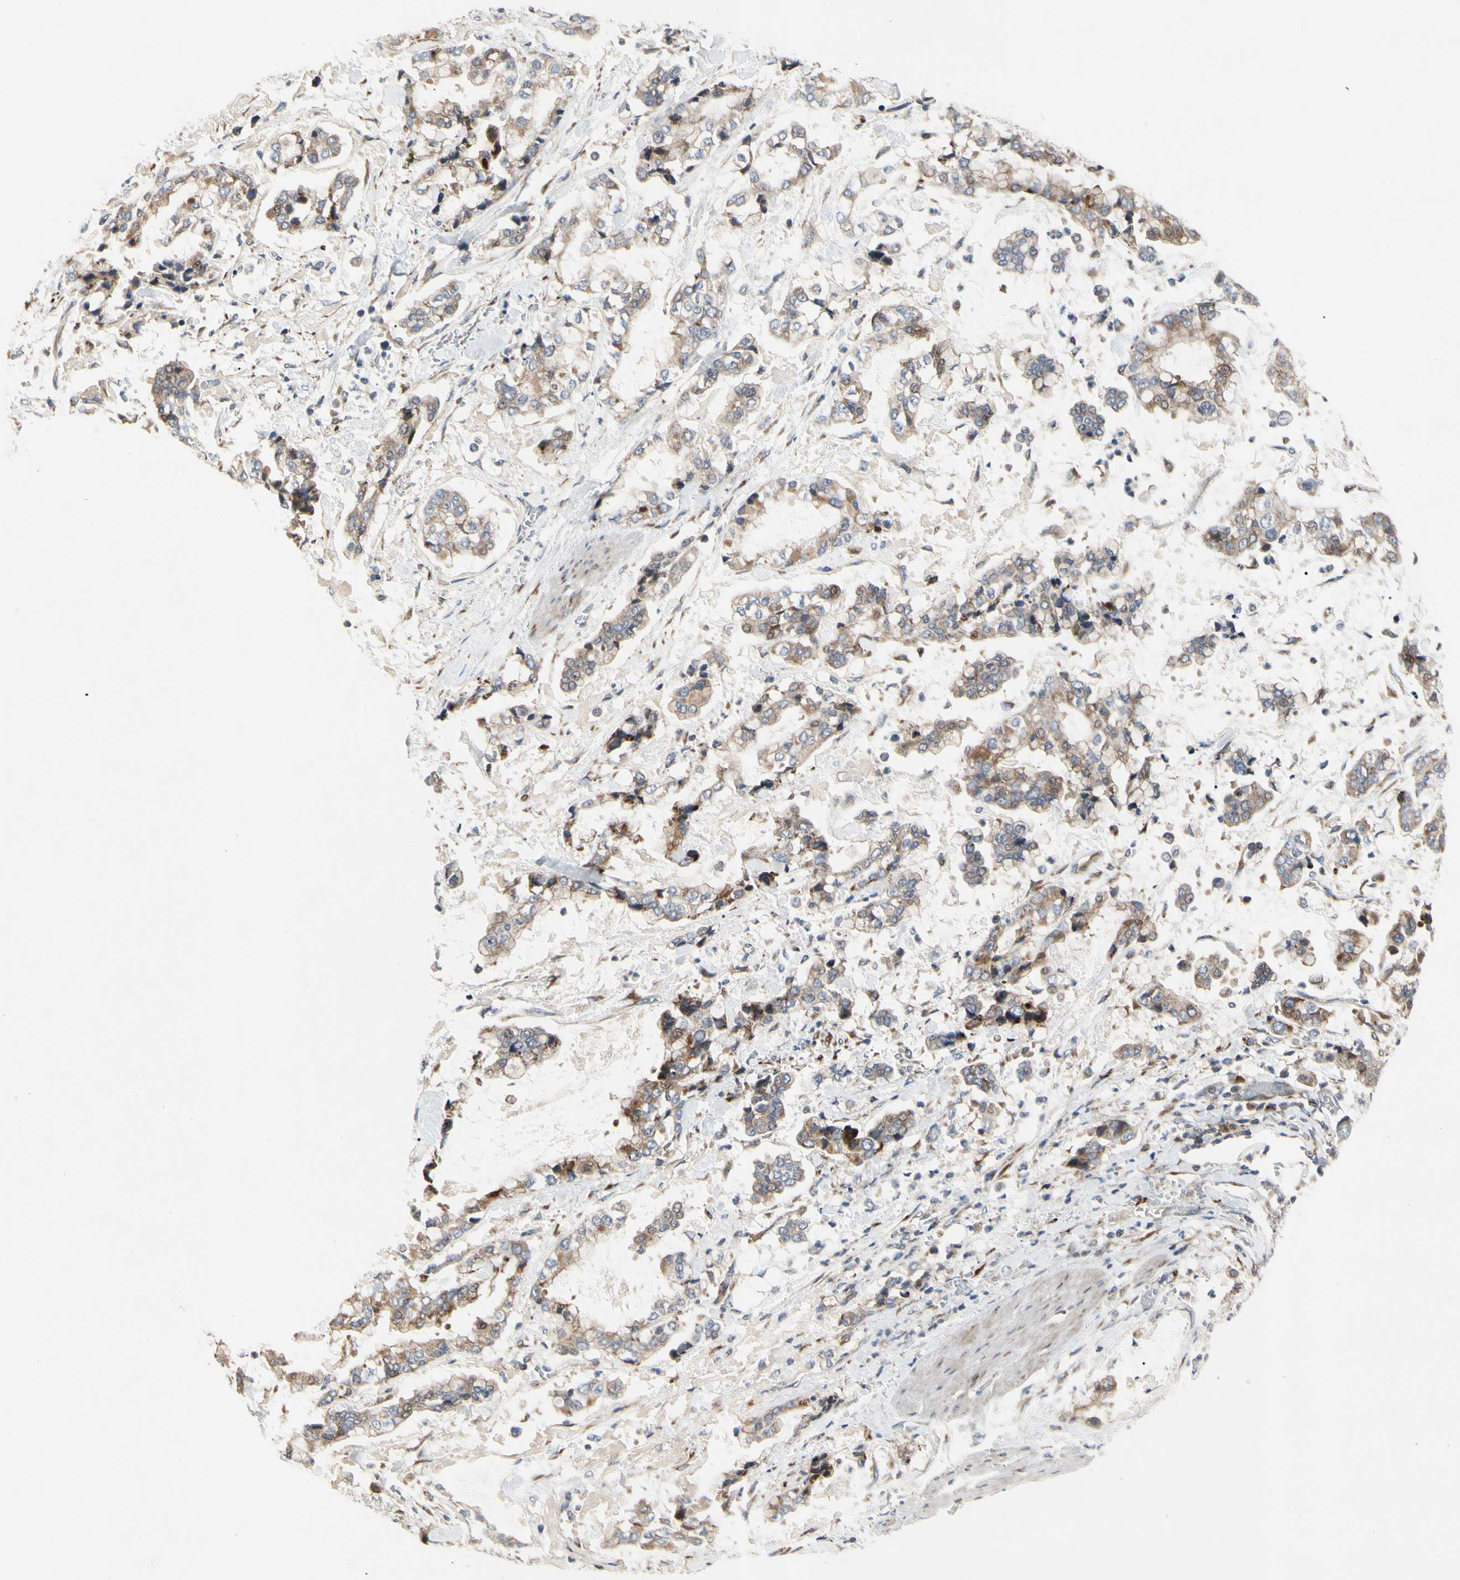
{"staining": {"intensity": "moderate", "quantity": ">75%", "location": "cytoplasmic/membranous"}, "tissue": "stomach cancer", "cell_type": "Tumor cells", "image_type": "cancer", "snomed": [{"axis": "morphology", "description": "Normal tissue, NOS"}, {"axis": "morphology", "description": "Adenocarcinoma, NOS"}, {"axis": "topography", "description": "Stomach, upper"}, {"axis": "topography", "description": "Stomach"}], "caption": "Immunohistochemistry photomicrograph of stomach cancer (adenocarcinoma) stained for a protein (brown), which displays medium levels of moderate cytoplasmic/membranous expression in about >75% of tumor cells.", "gene": "MMEL1", "patient": {"sex": "male", "age": 76}}